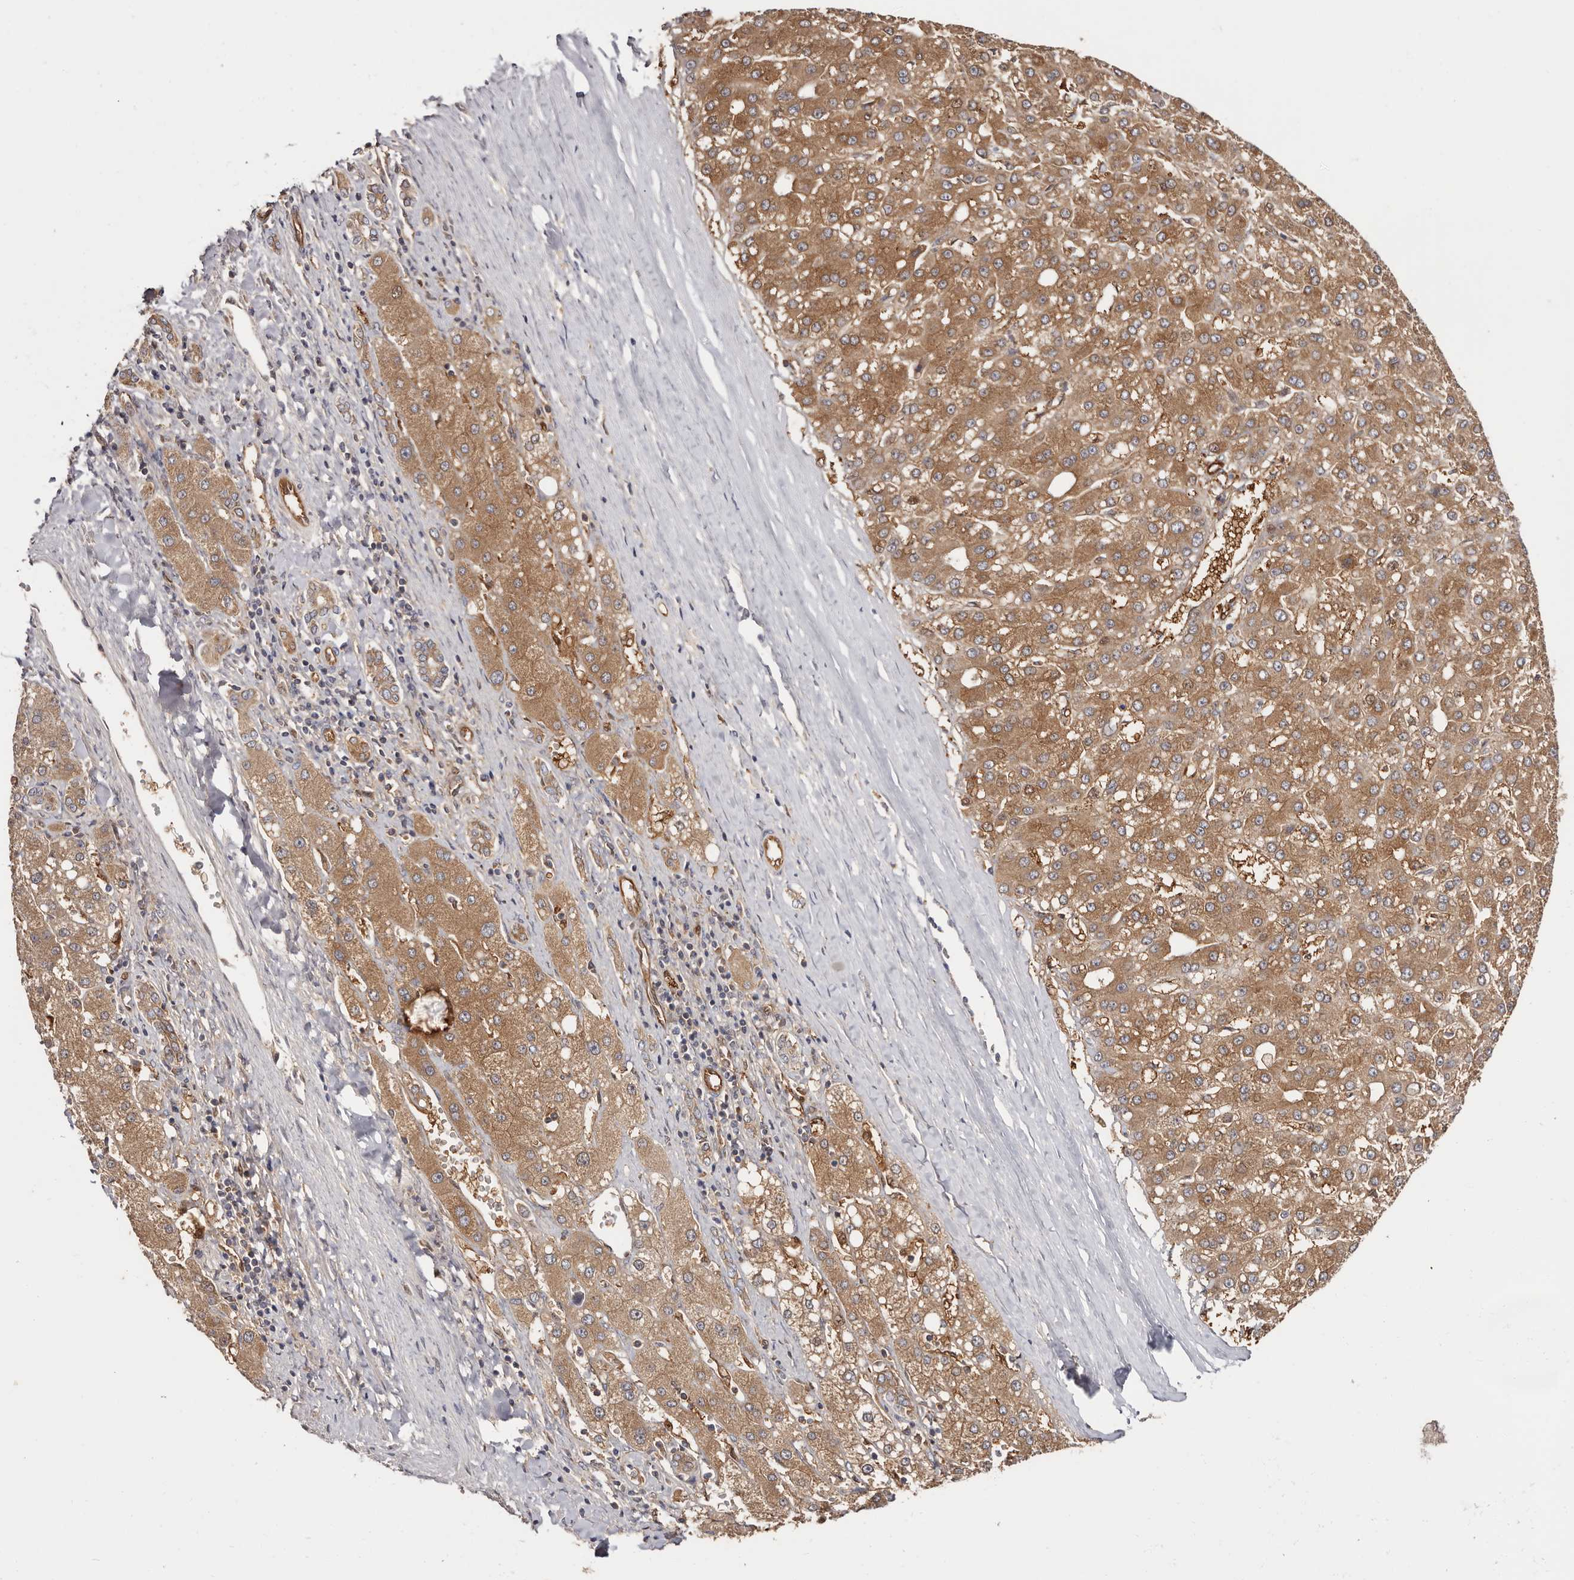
{"staining": {"intensity": "moderate", "quantity": ">75%", "location": "cytoplasmic/membranous"}, "tissue": "liver cancer", "cell_type": "Tumor cells", "image_type": "cancer", "snomed": [{"axis": "morphology", "description": "Carcinoma, Hepatocellular, NOS"}, {"axis": "topography", "description": "Liver"}], "caption": "Immunohistochemistry (IHC) micrograph of hepatocellular carcinoma (liver) stained for a protein (brown), which shows medium levels of moderate cytoplasmic/membranous staining in about >75% of tumor cells.", "gene": "LAP3", "patient": {"sex": "male", "age": 67}}